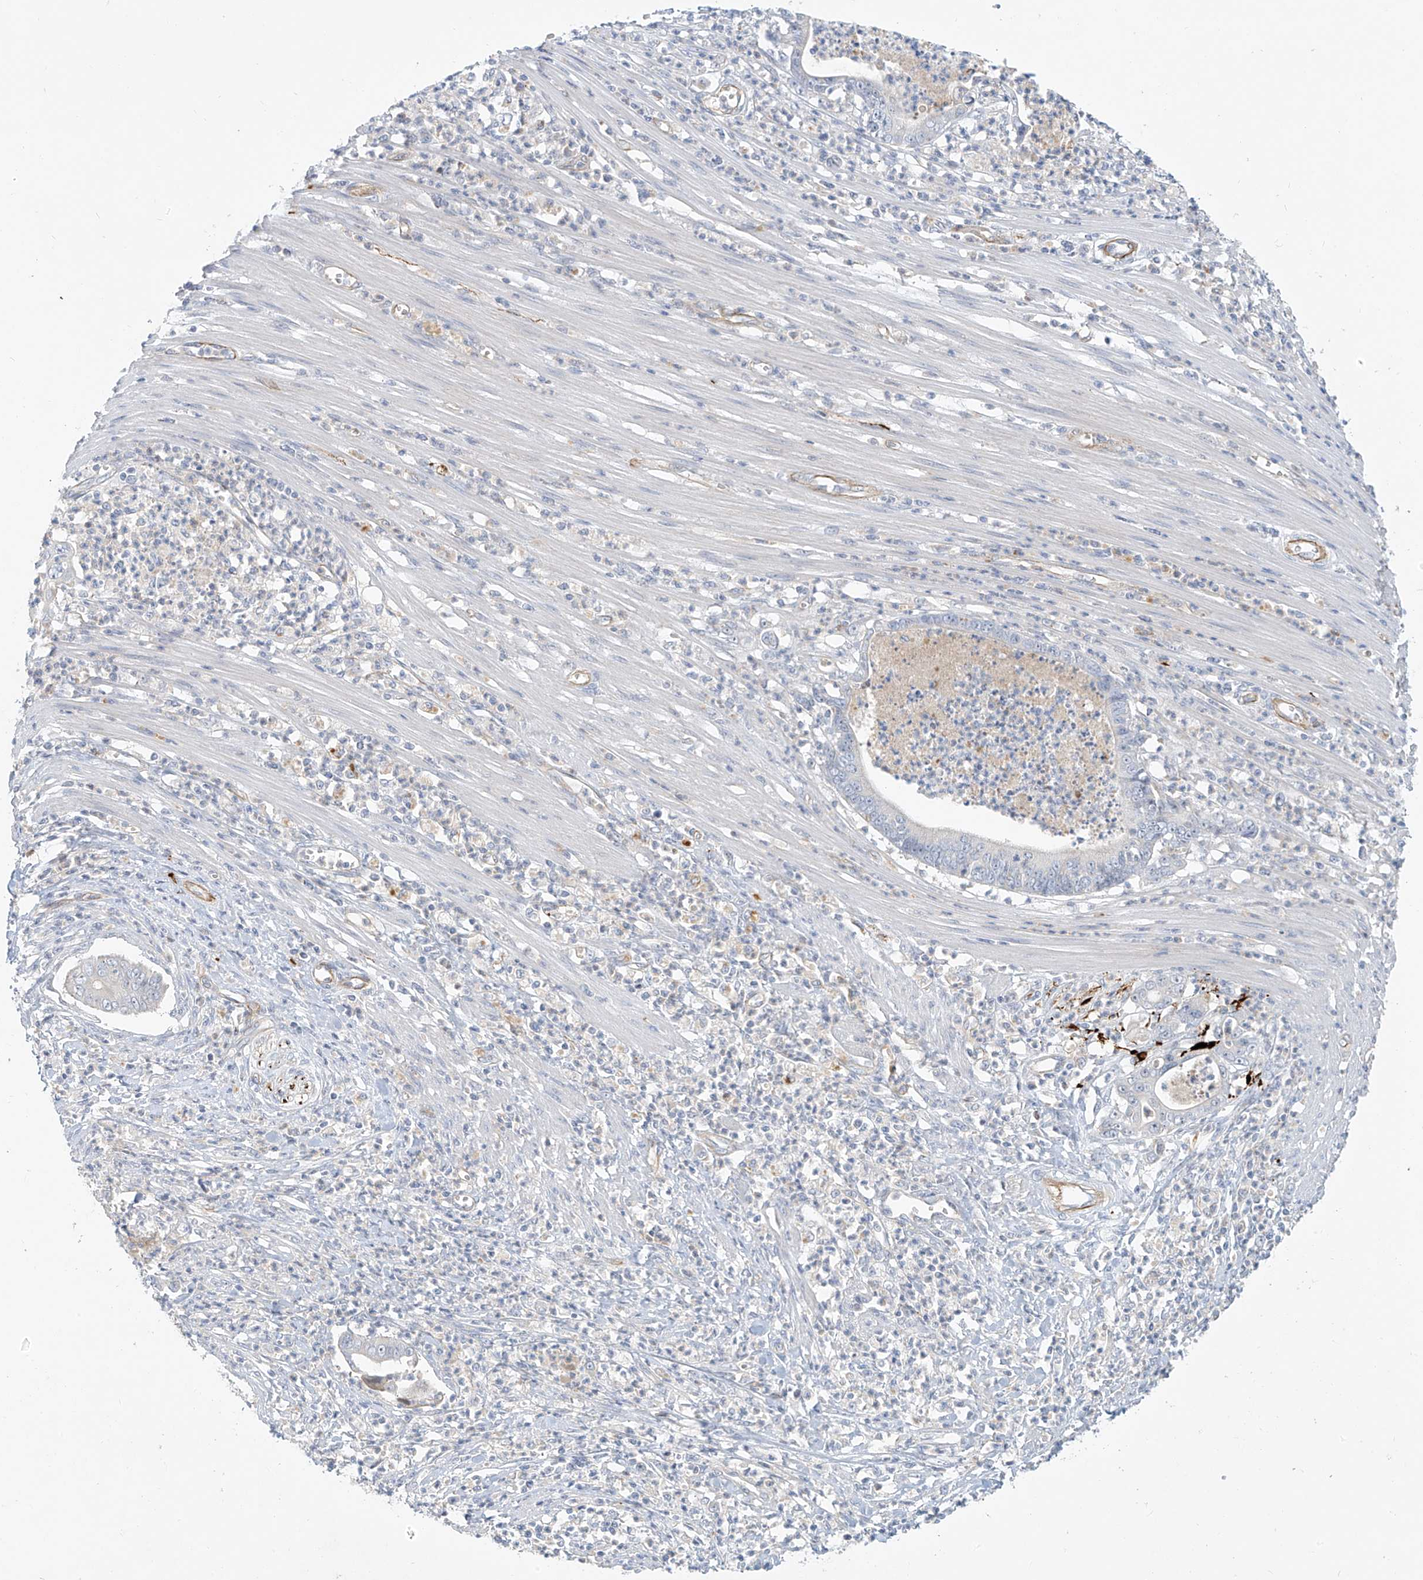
{"staining": {"intensity": "negative", "quantity": "none", "location": "none"}, "tissue": "pancreatic cancer", "cell_type": "Tumor cells", "image_type": "cancer", "snomed": [{"axis": "morphology", "description": "Adenocarcinoma, NOS"}, {"axis": "topography", "description": "Pancreas"}], "caption": "The histopathology image reveals no staining of tumor cells in pancreatic cancer (adenocarcinoma).", "gene": "C2orf42", "patient": {"sex": "male", "age": 69}}